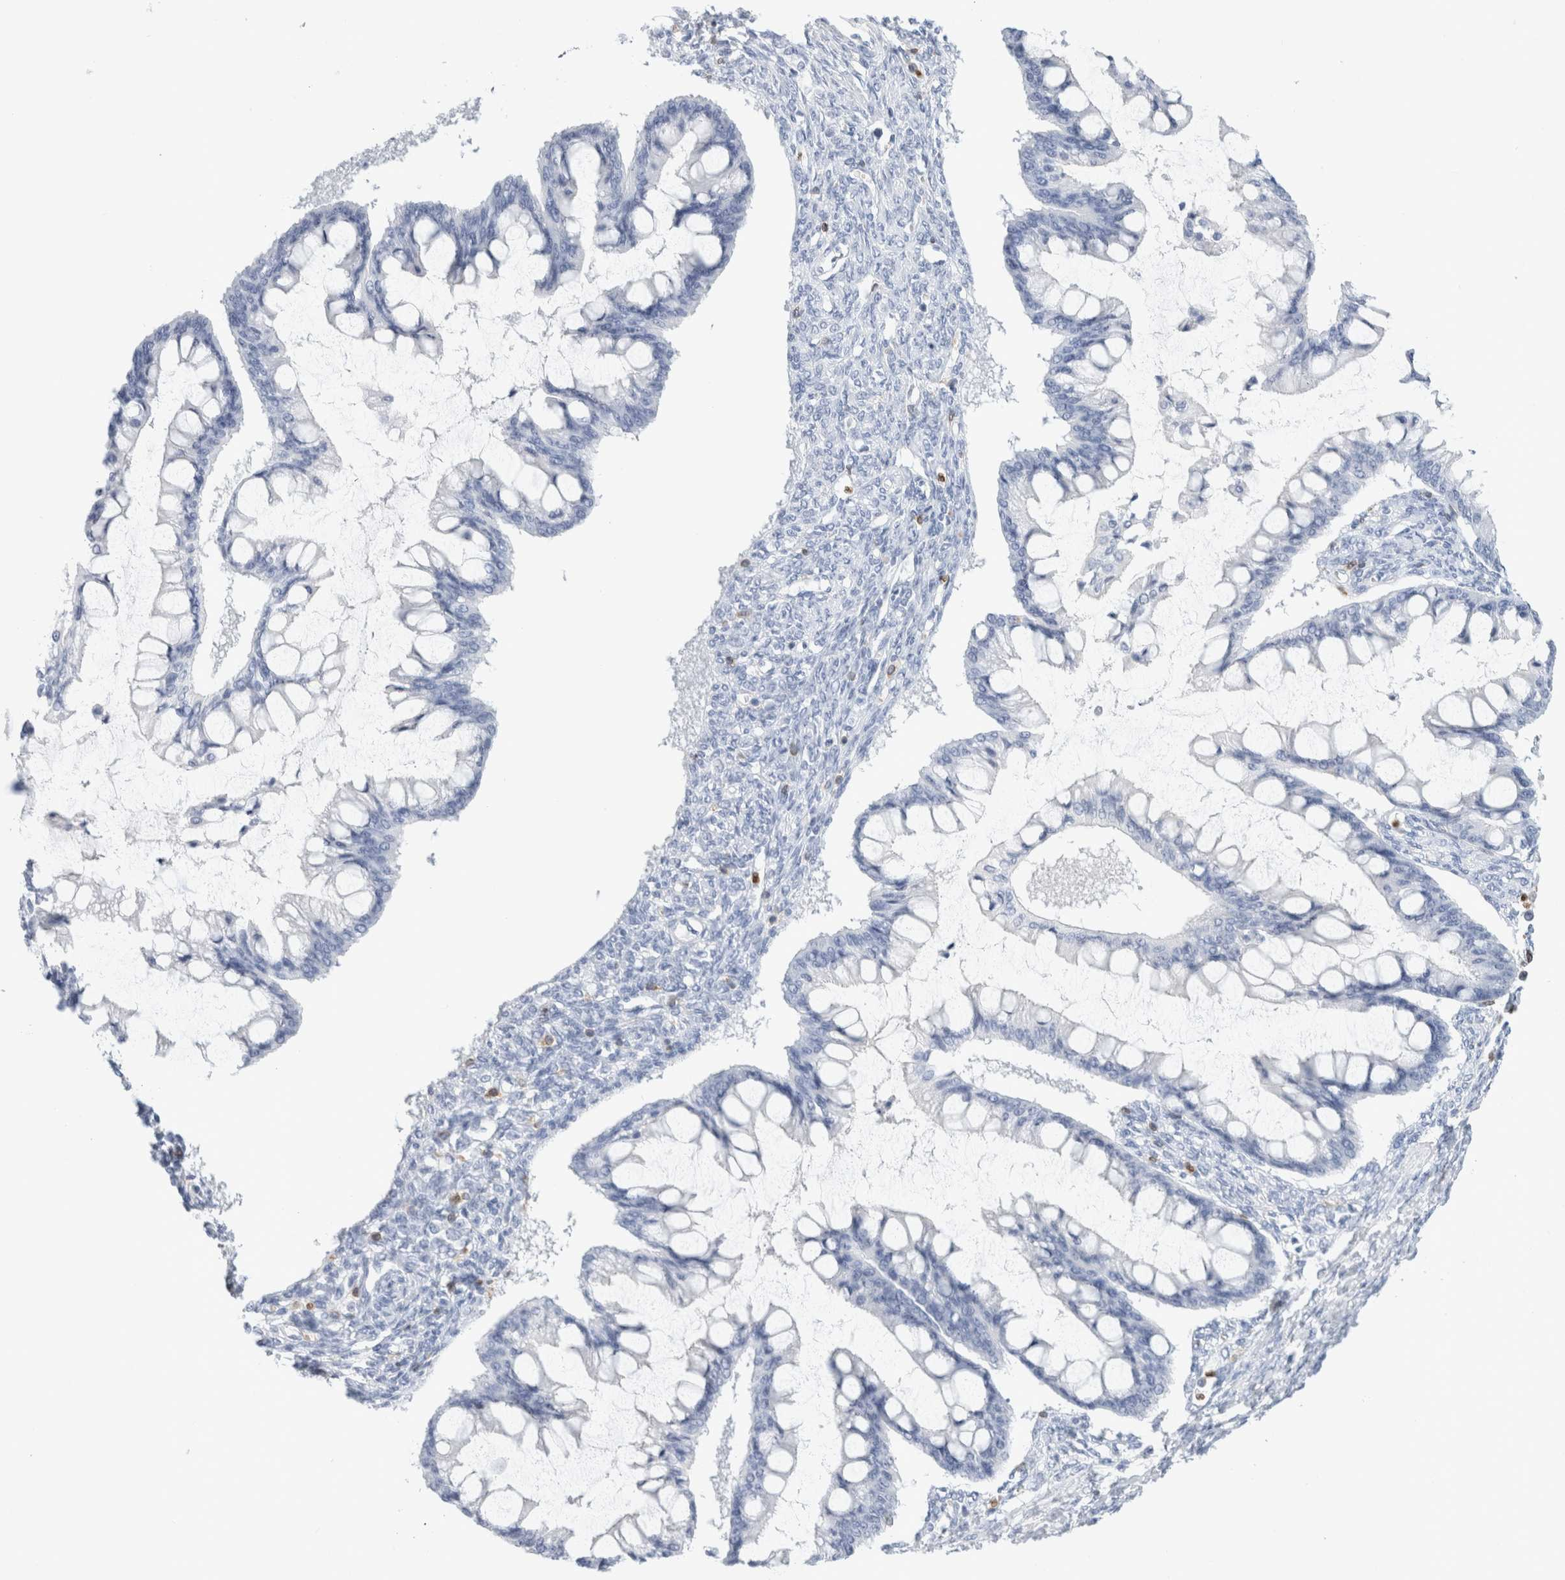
{"staining": {"intensity": "negative", "quantity": "none", "location": "none"}, "tissue": "ovarian cancer", "cell_type": "Tumor cells", "image_type": "cancer", "snomed": [{"axis": "morphology", "description": "Cystadenocarcinoma, mucinous, NOS"}, {"axis": "topography", "description": "Ovary"}], "caption": "High power microscopy micrograph of an immunohistochemistry histopathology image of ovarian cancer (mucinous cystadenocarcinoma), revealing no significant expression in tumor cells. (Immunohistochemistry (ihc), brightfield microscopy, high magnification).", "gene": "ALOX5AP", "patient": {"sex": "female", "age": 73}}